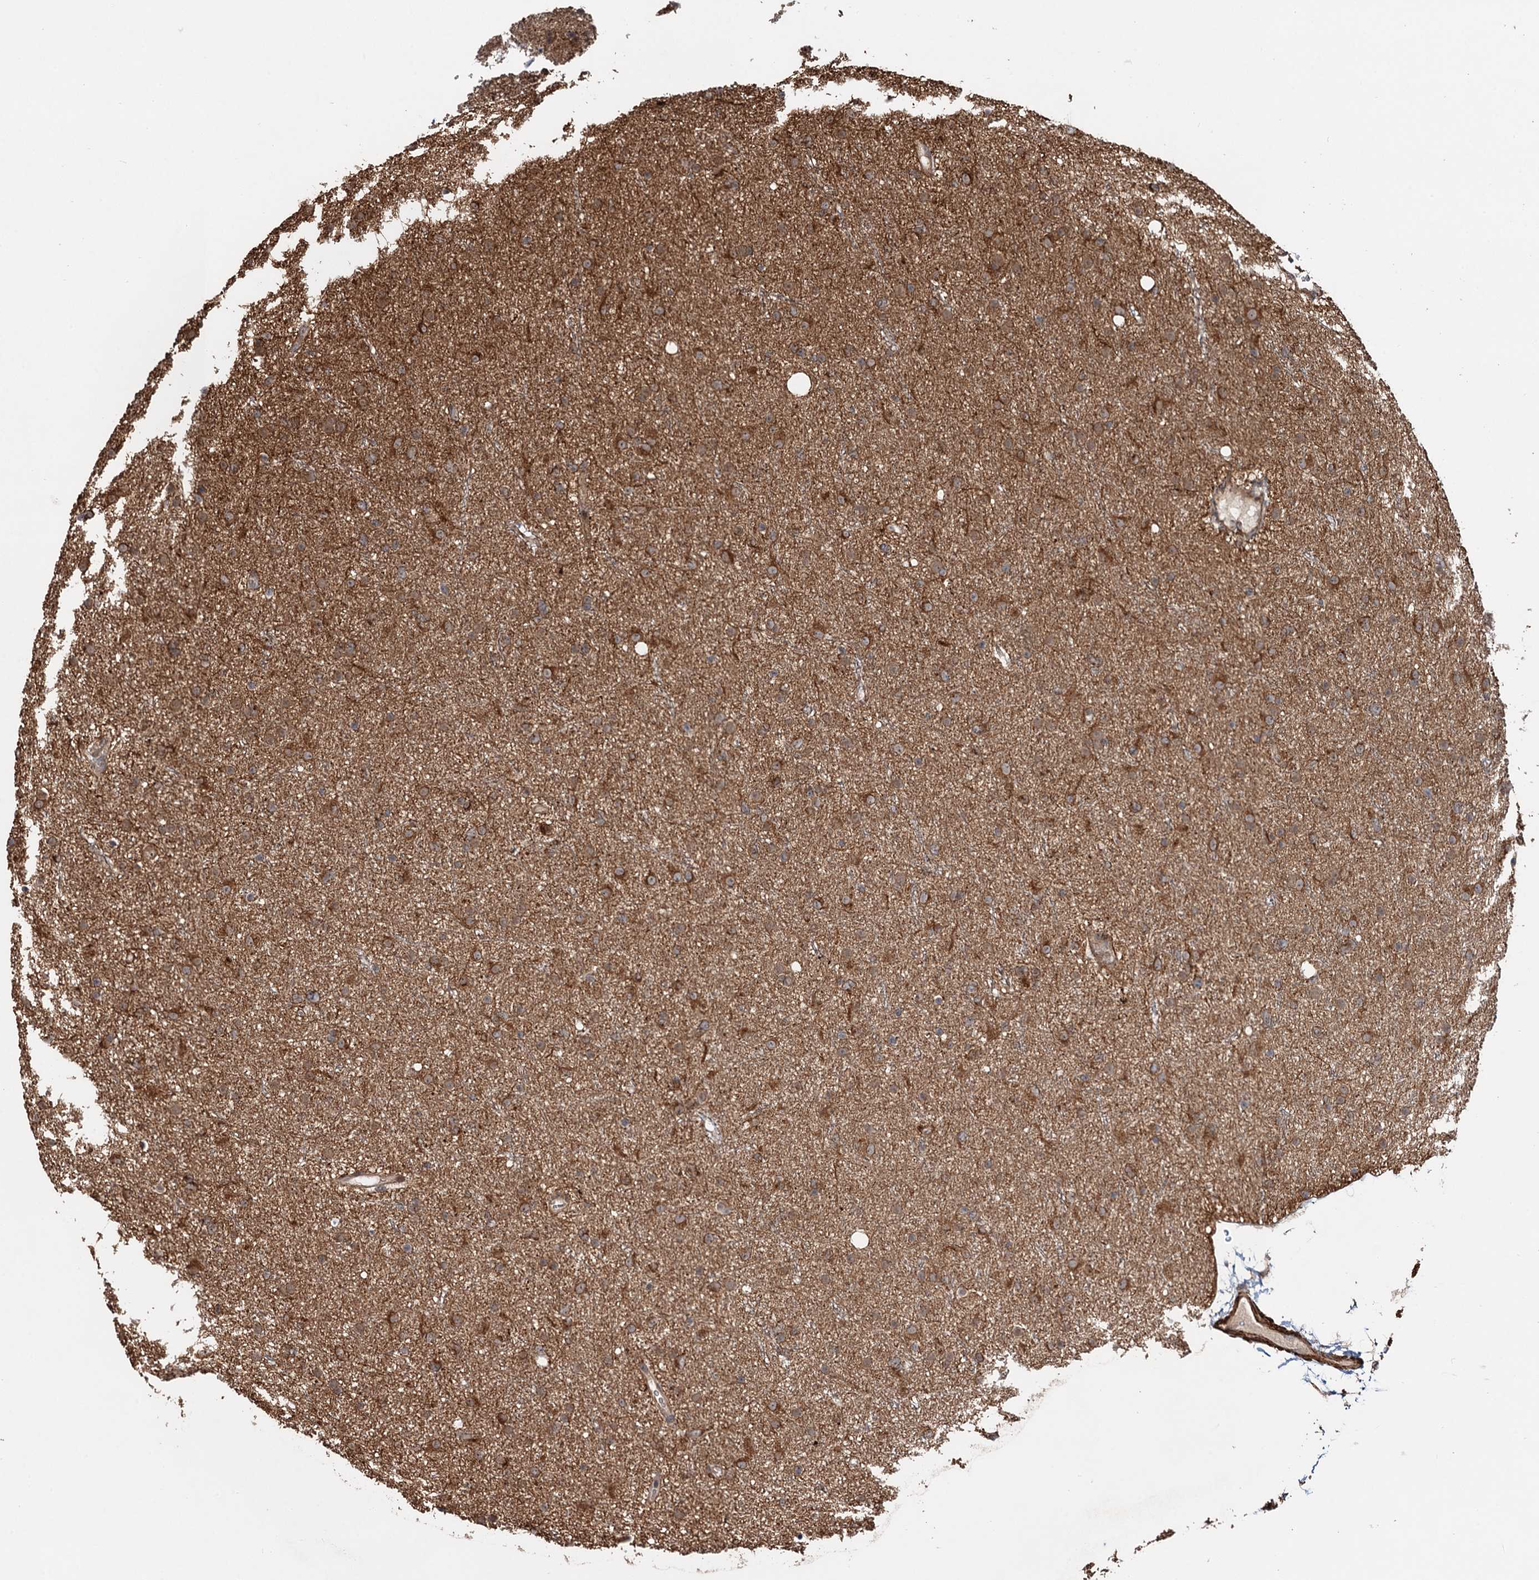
{"staining": {"intensity": "moderate", "quantity": ">75%", "location": "cytoplasmic/membranous,nuclear"}, "tissue": "glioma", "cell_type": "Tumor cells", "image_type": "cancer", "snomed": [{"axis": "morphology", "description": "Glioma, malignant, Low grade"}, {"axis": "topography", "description": "Cerebral cortex"}], "caption": "Immunohistochemistry (IHC) histopathology image of glioma stained for a protein (brown), which reveals medium levels of moderate cytoplasmic/membranous and nuclear staining in approximately >75% of tumor cells.", "gene": "SNRNP25", "patient": {"sex": "female", "age": 39}}